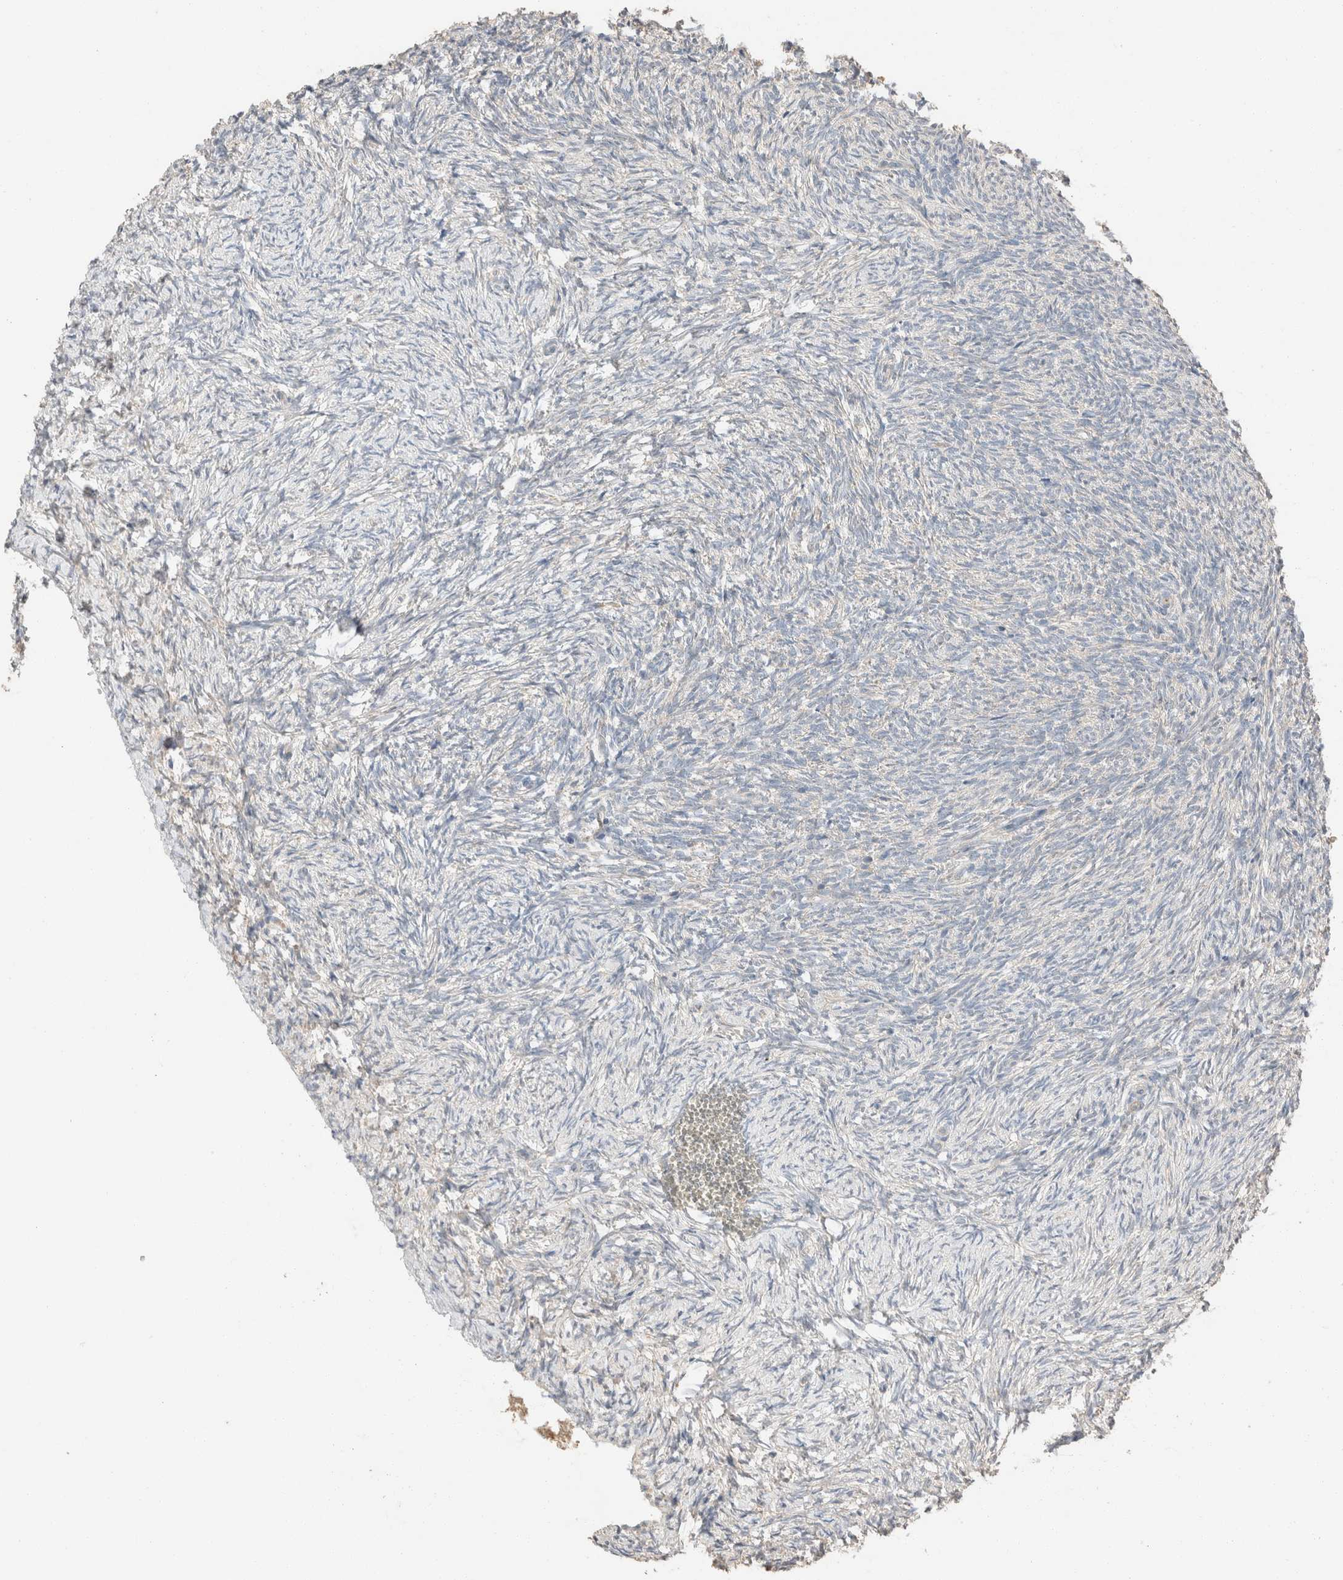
{"staining": {"intensity": "moderate", "quantity": ">75%", "location": "cytoplasmic/membranous"}, "tissue": "ovary", "cell_type": "Follicle cells", "image_type": "normal", "snomed": [{"axis": "morphology", "description": "Normal tissue, NOS"}, {"axis": "topography", "description": "Ovary"}], "caption": "Moderate cytoplasmic/membranous protein expression is seen in about >75% of follicle cells in ovary. The protein of interest is stained brown, and the nuclei are stained in blue (DAB (3,3'-diaminobenzidine) IHC with brightfield microscopy, high magnification).", "gene": "TUBD1", "patient": {"sex": "female", "age": 41}}